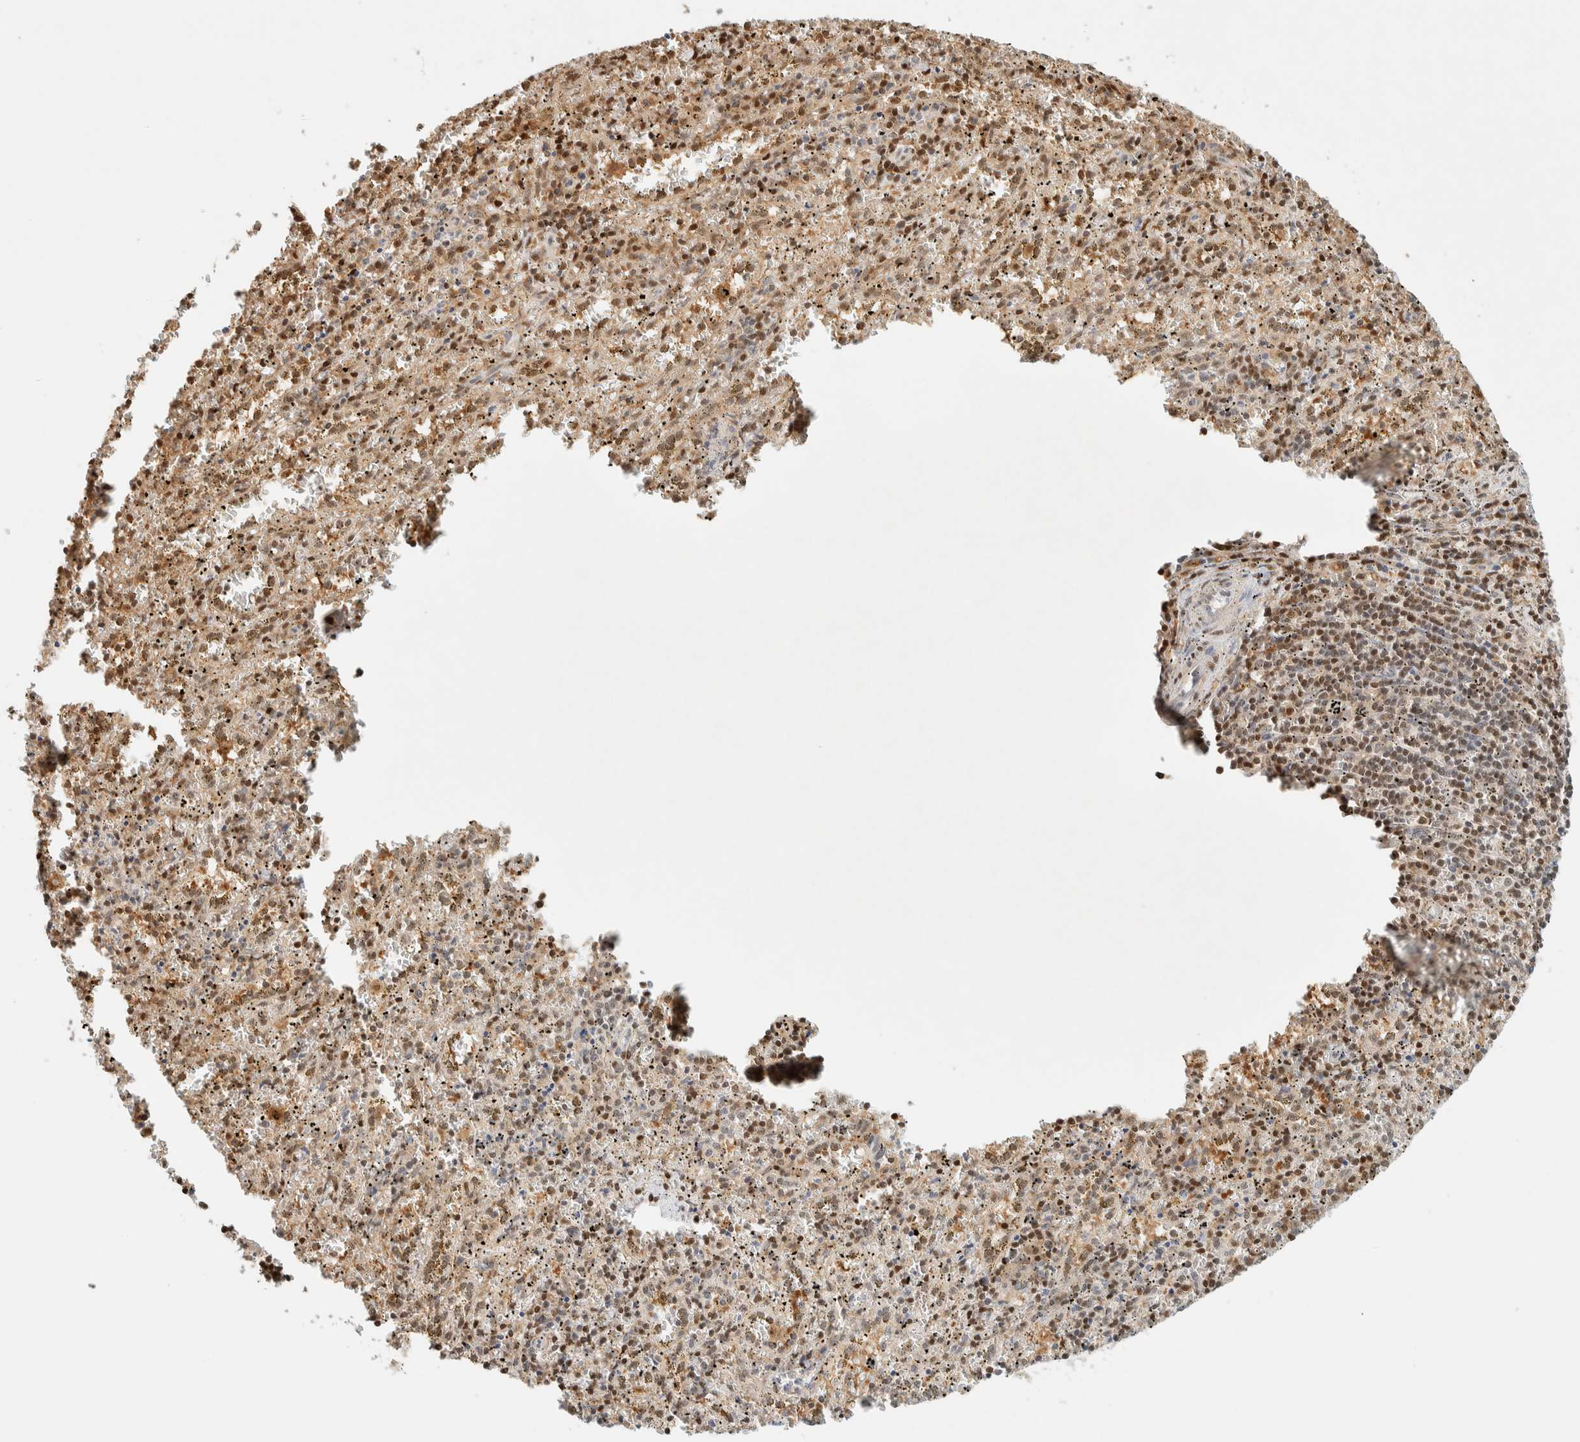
{"staining": {"intensity": "moderate", "quantity": "25%-75%", "location": "nuclear"}, "tissue": "spleen", "cell_type": "Cells in red pulp", "image_type": "normal", "snomed": [{"axis": "morphology", "description": "Normal tissue, NOS"}, {"axis": "topography", "description": "Spleen"}], "caption": "Immunohistochemistry image of benign spleen: spleen stained using immunohistochemistry (IHC) displays medium levels of moderate protein expression localized specifically in the nuclear of cells in red pulp, appearing as a nuclear brown color.", "gene": "ZBTB37", "patient": {"sex": "male", "age": 11}}